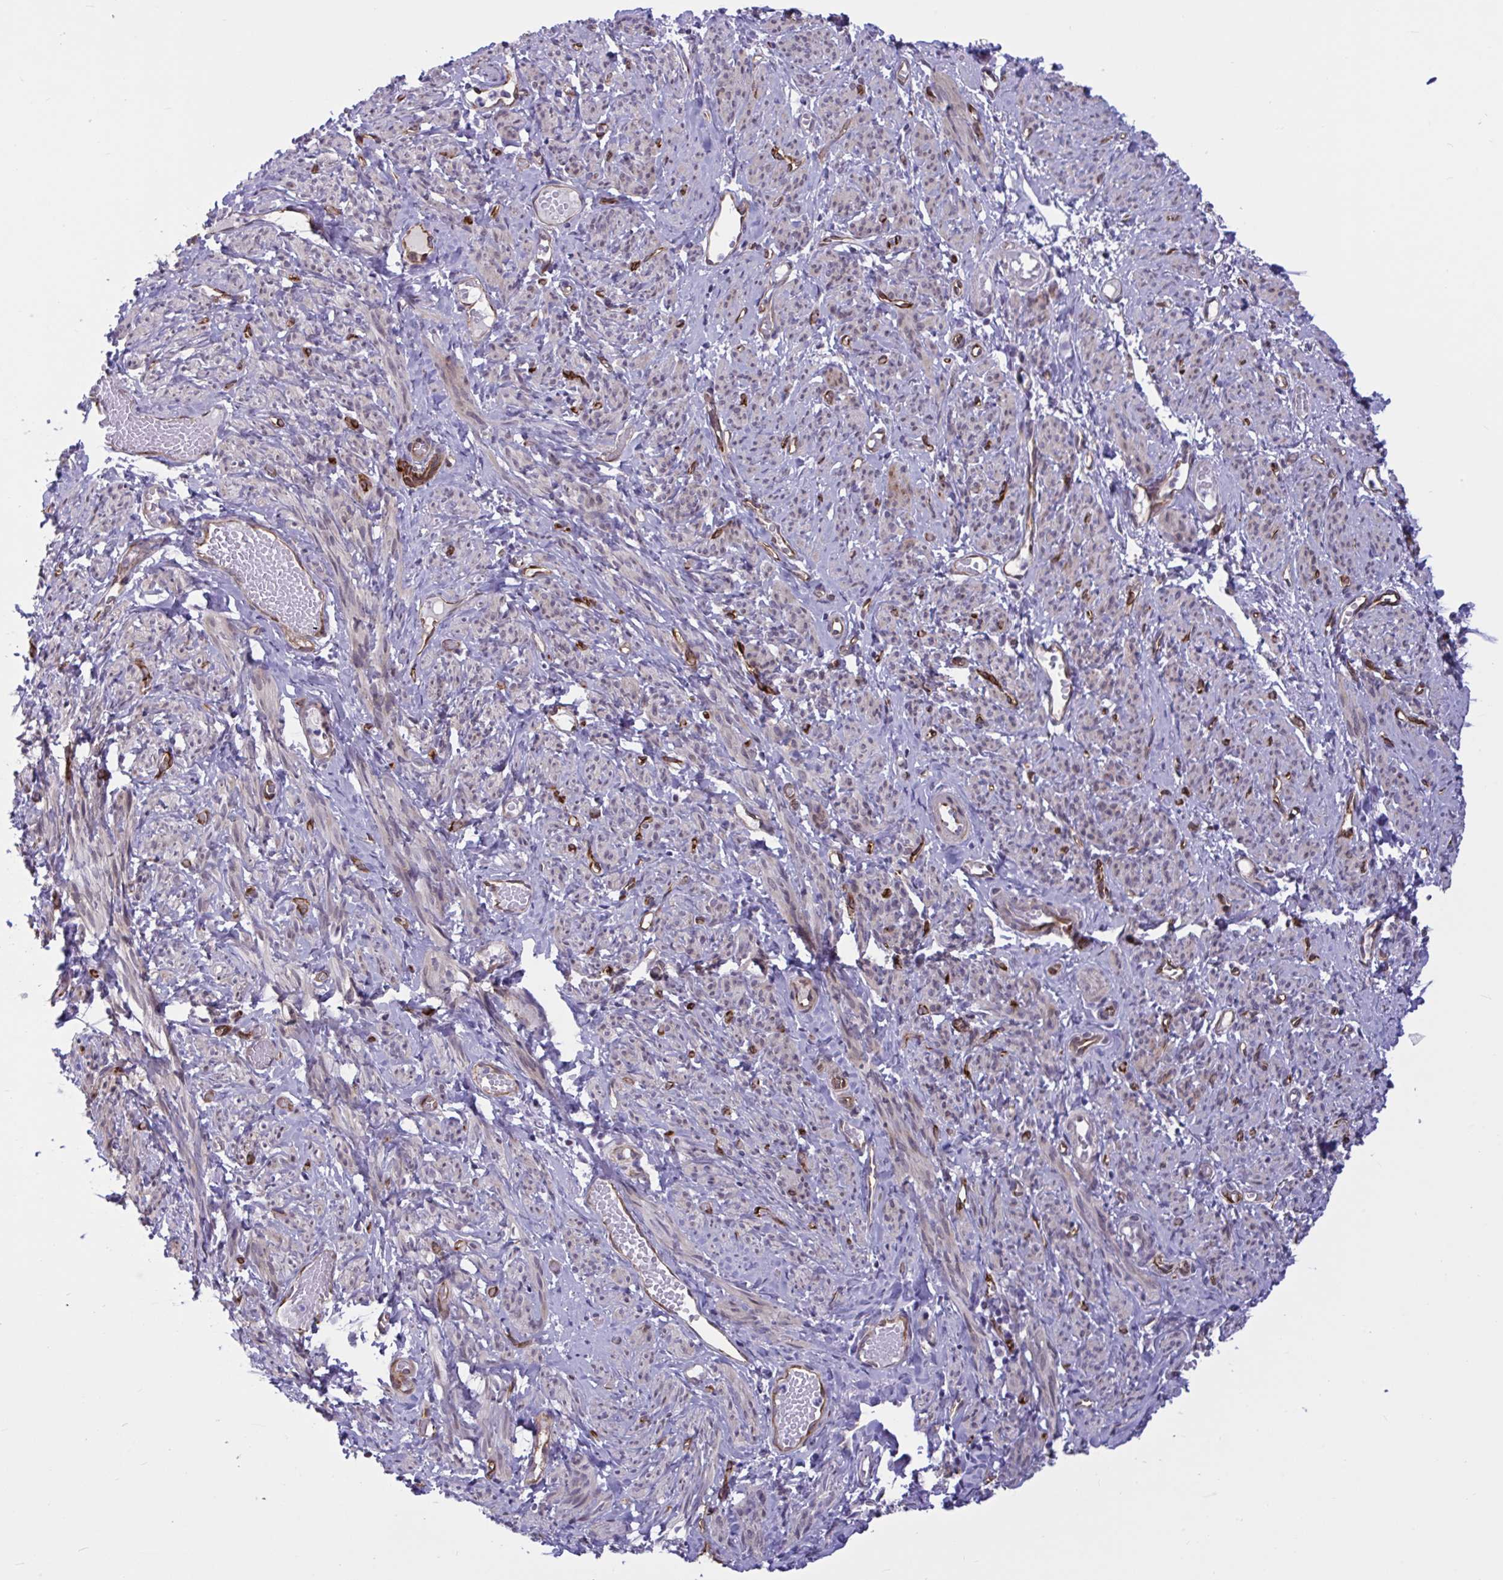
{"staining": {"intensity": "moderate", "quantity": "25%-75%", "location": "cytoplasmic/membranous"}, "tissue": "smooth muscle", "cell_type": "Smooth muscle cells", "image_type": "normal", "snomed": [{"axis": "morphology", "description": "Normal tissue, NOS"}, {"axis": "topography", "description": "Smooth muscle"}], "caption": "DAB (3,3'-diaminobenzidine) immunohistochemical staining of normal smooth muscle exhibits moderate cytoplasmic/membranous protein expression in approximately 25%-75% of smooth muscle cells.", "gene": "EML1", "patient": {"sex": "female", "age": 65}}